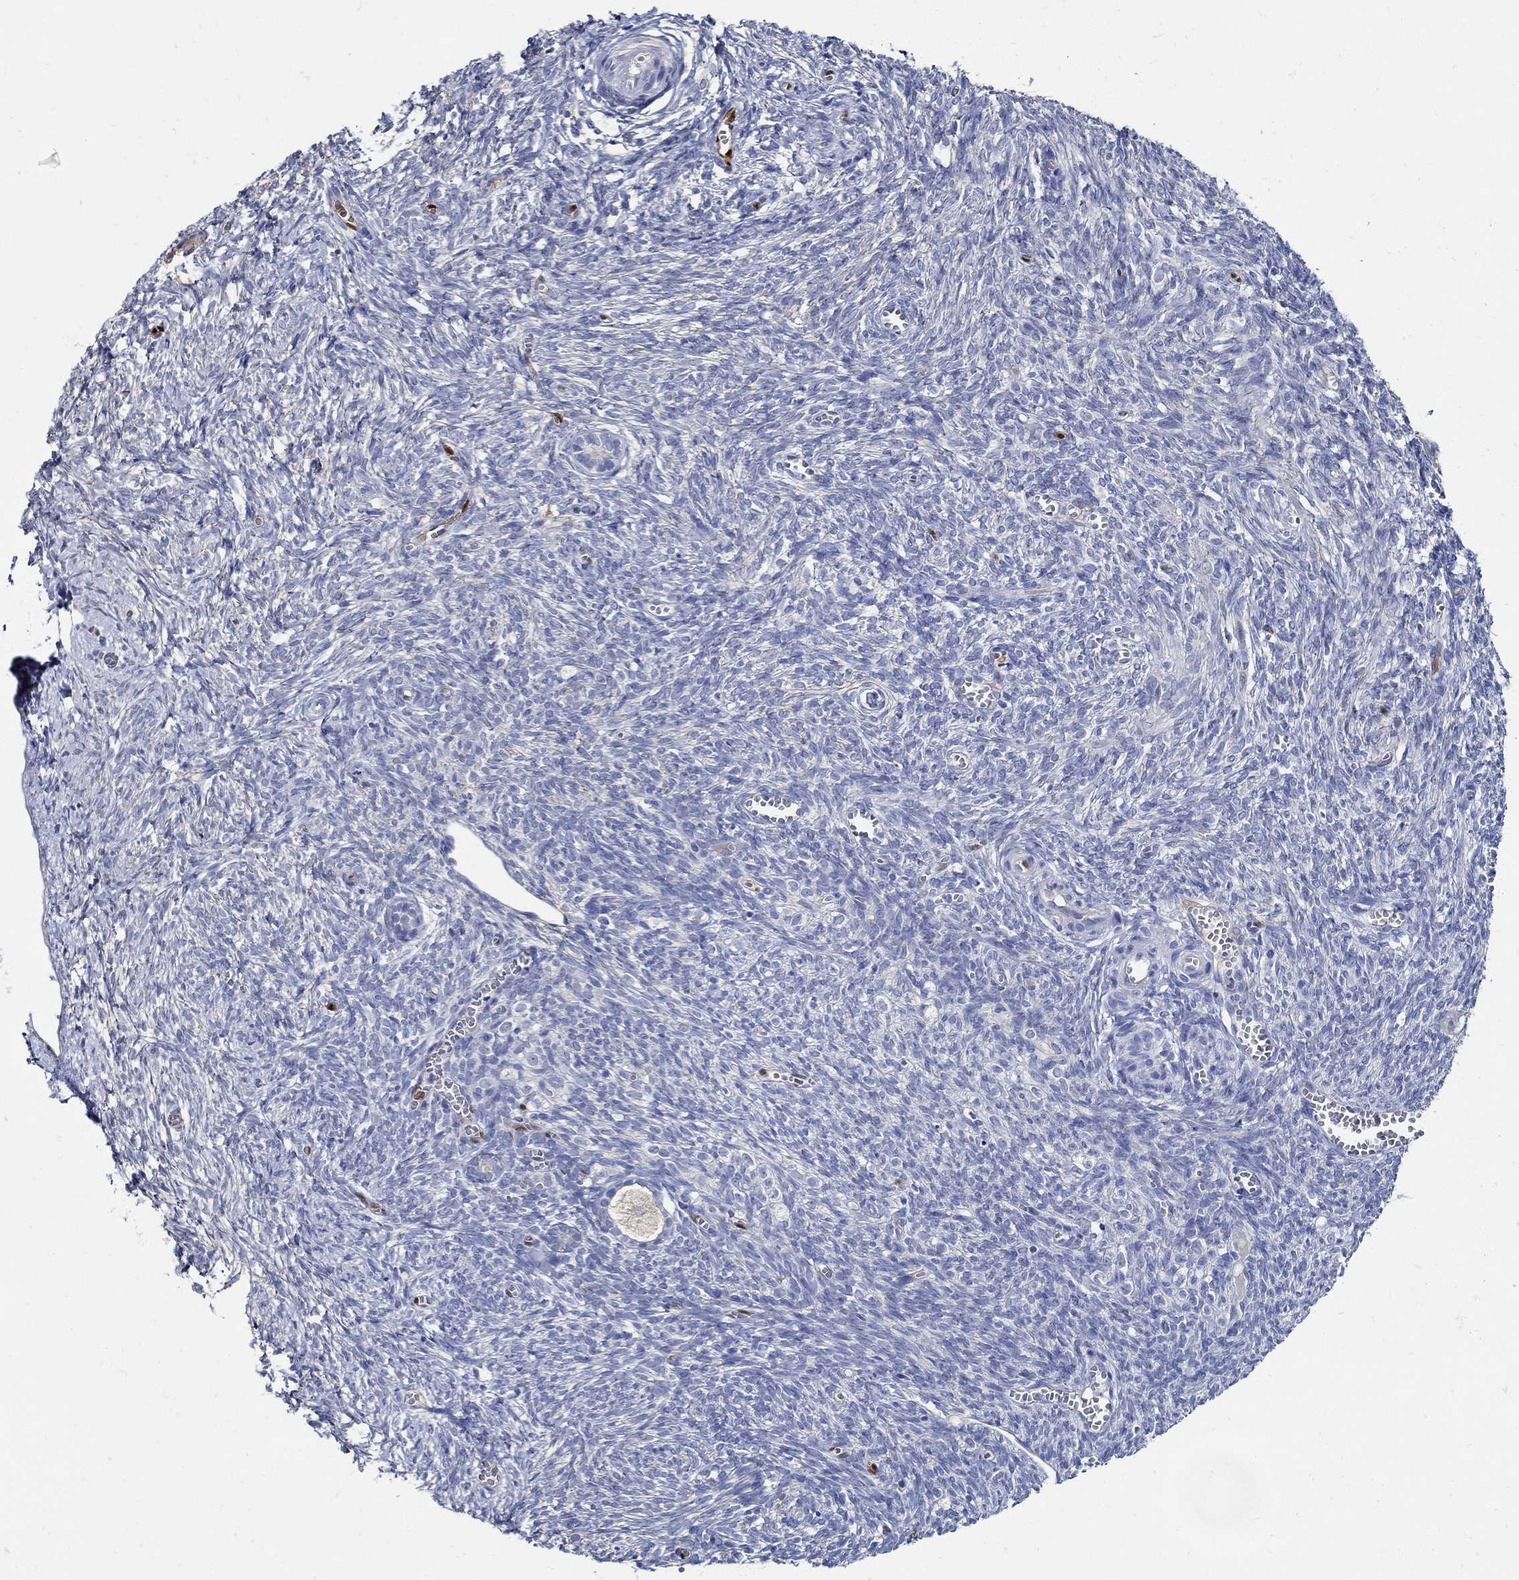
{"staining": {"intensity": "negative", "quantity": "none", "location": "none"}, "tissue": "ovary", "cell_type": "Follicle cells", "image_type": "normal", "snomed": [{"axis": "morphology", "description": "Normal tissue, NOS"}, {"axis": "topography", "description": "Ovary"}], "caption": "Micrograph shows no protein staining in follicle cells of benign ovary.", "gene": "PRX", "patient": {"sex": "female", "age": 43}}